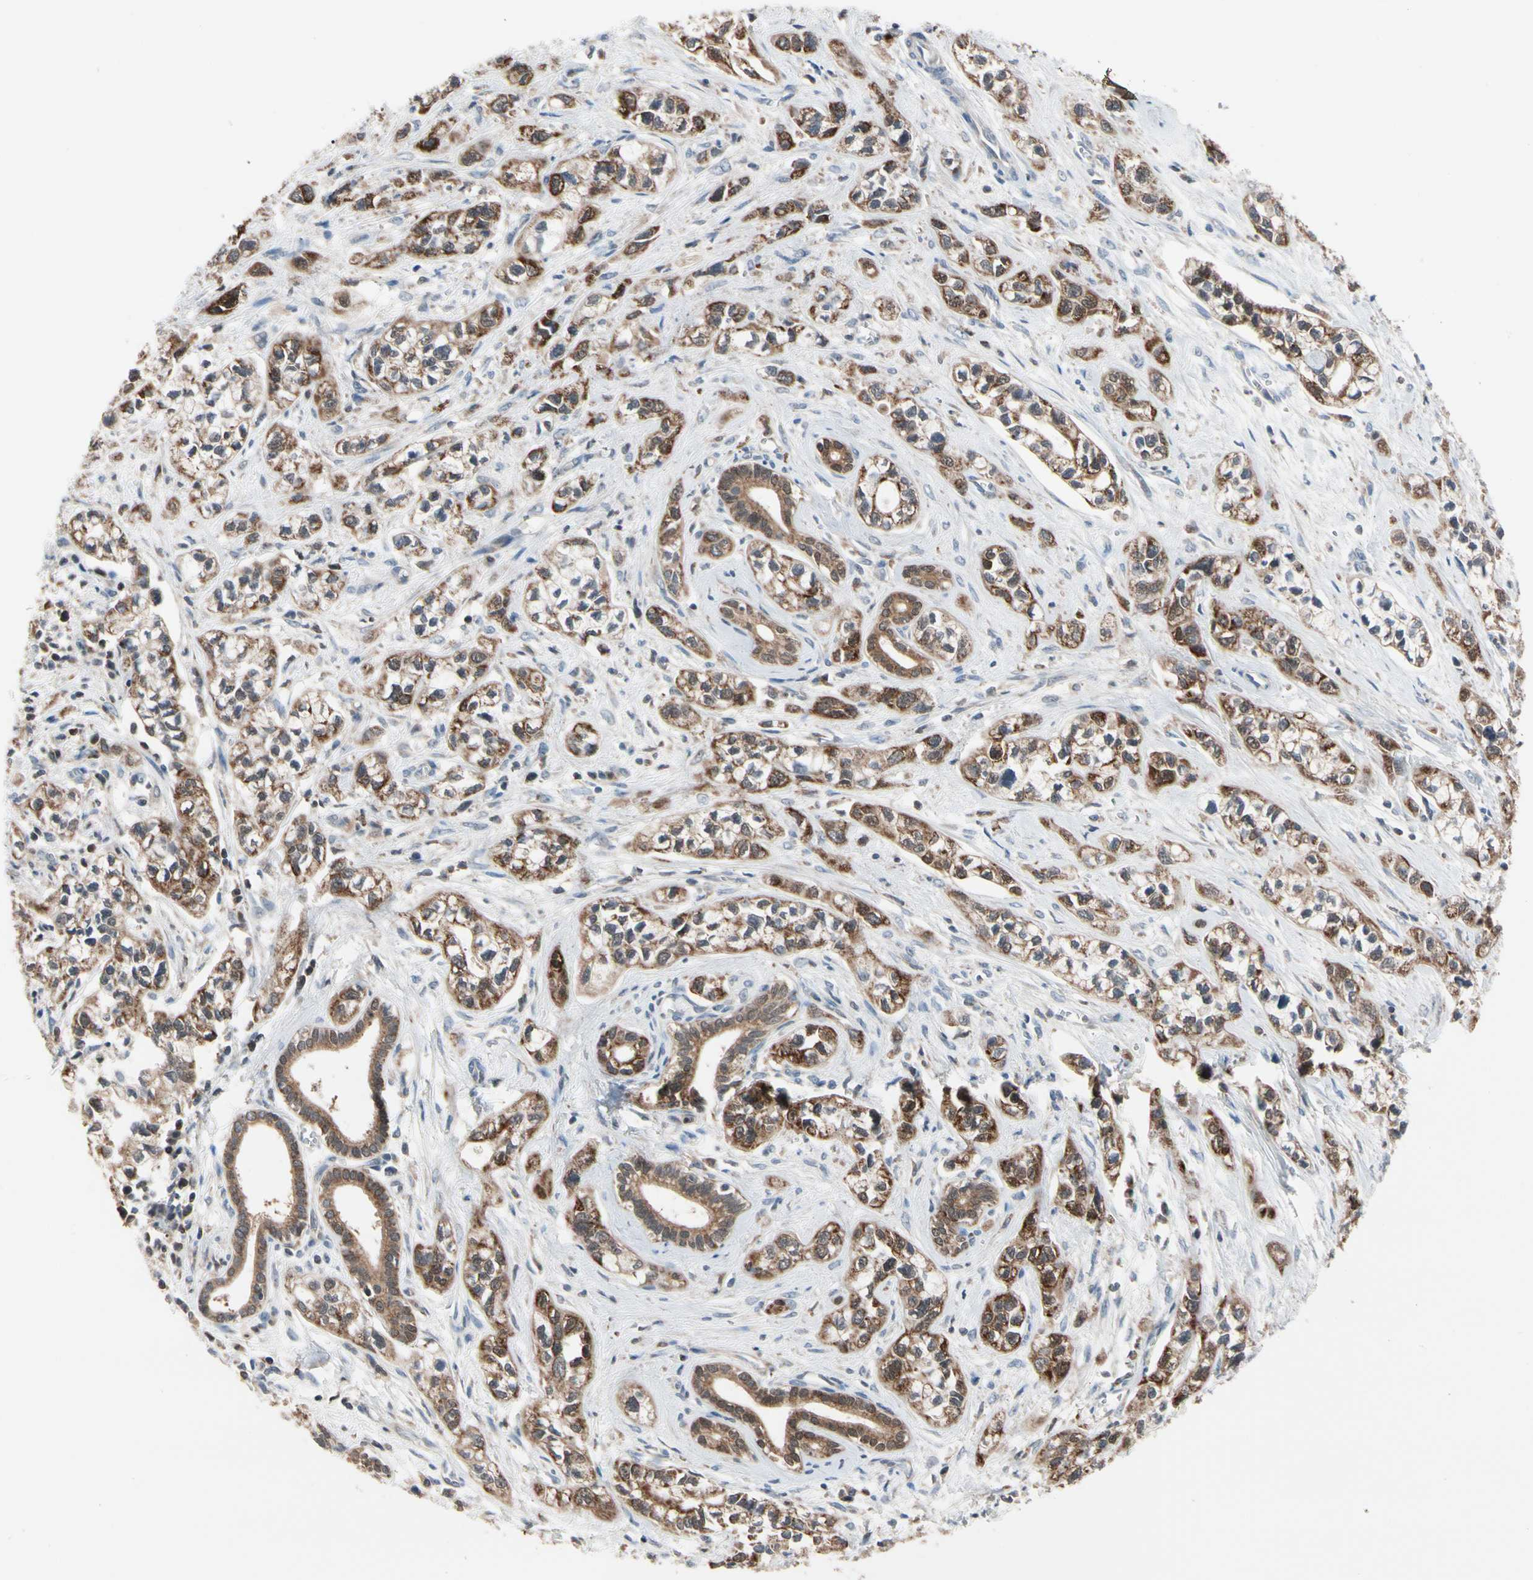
{"staining": {"intensity": "strong", "quantity": ">75%", "location": "cytoplasmic/membranous"}, "tissue": "pancreatic cancer", "cell_type": "Tumor cells", "image_type": "cancer", "snomed": [{"axis": "morphology", "description": "Adenocarcinoma, NOS"}, {"axis": "topography", "description": "Pancreas"}], "caption": "Brown immunohistochemical staining in human pancreatic cancer reveals strong cytoplasmic/membranous staining in approximately >75% of tumor cells.", "gene": "MTHFS", "patient": {"sex": "male", "age": 74}}